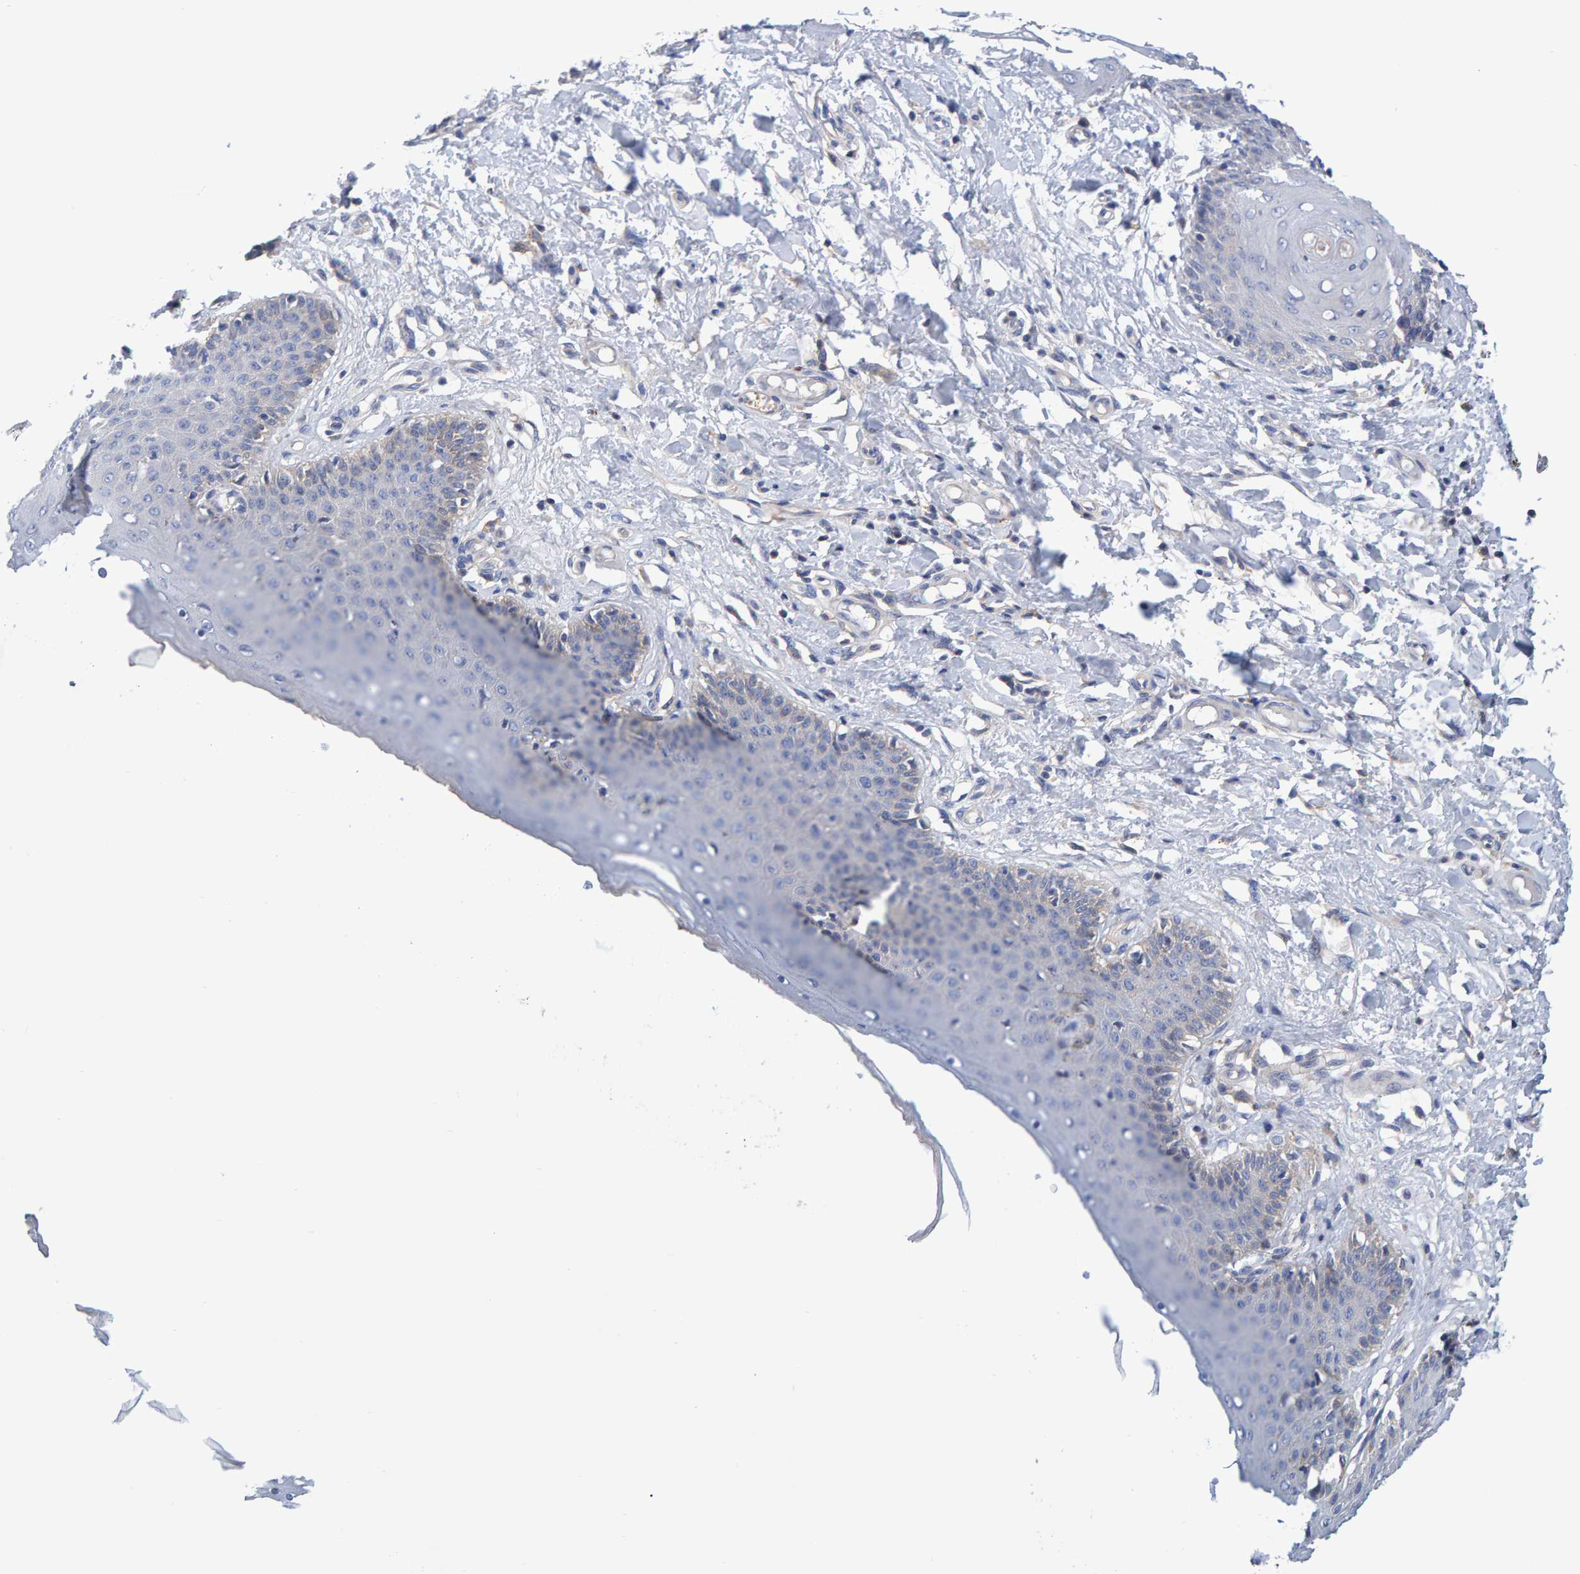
{"staining": {"intensity": "moderate", "quantity": "<25%", "location": "cytoplasmic/membranous"}, "tissue": "skin", "cell_type": "Epidermal cells", "image_type": "normal", "snomed": [{"axis": "morphology", "description": "Normal tissue, NOS"}, {"axis": "topography", "description": "Vulva"}], "caption": "A high-resolution photomicrograph shows immunohistochemistry (IHC) staining of benign skin, which exhibits moderate cytoplasmic/membranous staining in about <25% of epidermal cells.", "gene": "EFR3A", "patient": {"sex": "female", "age": 66}}